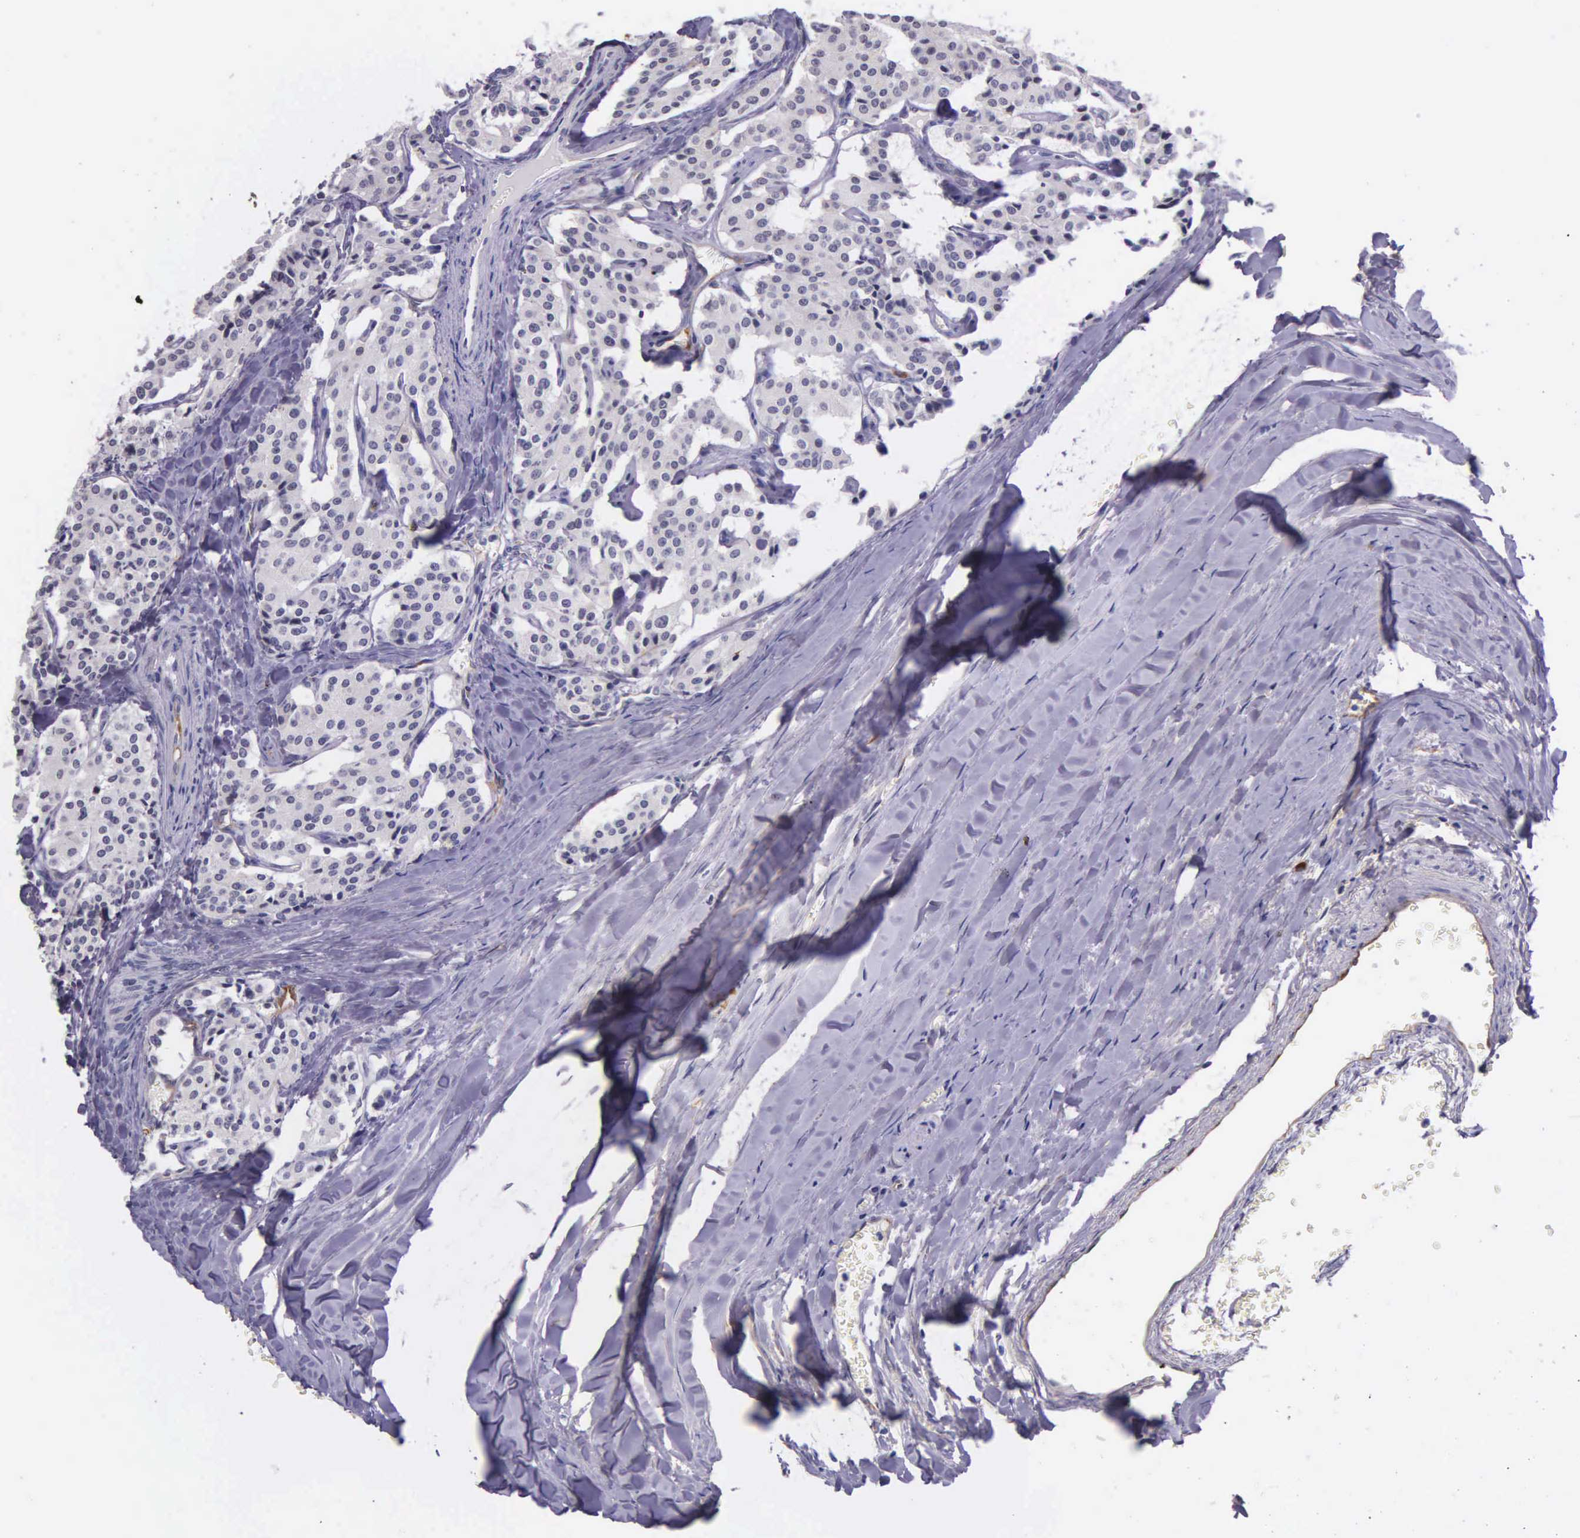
{"staining": {"intensity": "negative", "quantity": "none", "location": "none"}, "tissue": "carcinoid", "cell_type": "Tumor cells", "image_type": "cancer", "snomed": [{"axis": "morphology", "description": "Carcinoid, malignant, NOS"}, {"axis": "topography", "description": "Bronchus"}], "caption": "DAB (3,3'-diaminobenzidine) immunohistochemical staining of human carcinoid demonstrates no significant positivity in tumor cells. (Stains: DAB (3,3'-diaminobenzidine) IHC with hematoxylin counter stain, Microscopy: brightfield microscopy at high magnification).", "gene": "AHNAK2", "patient": {"sex": "male", "age": 55}}